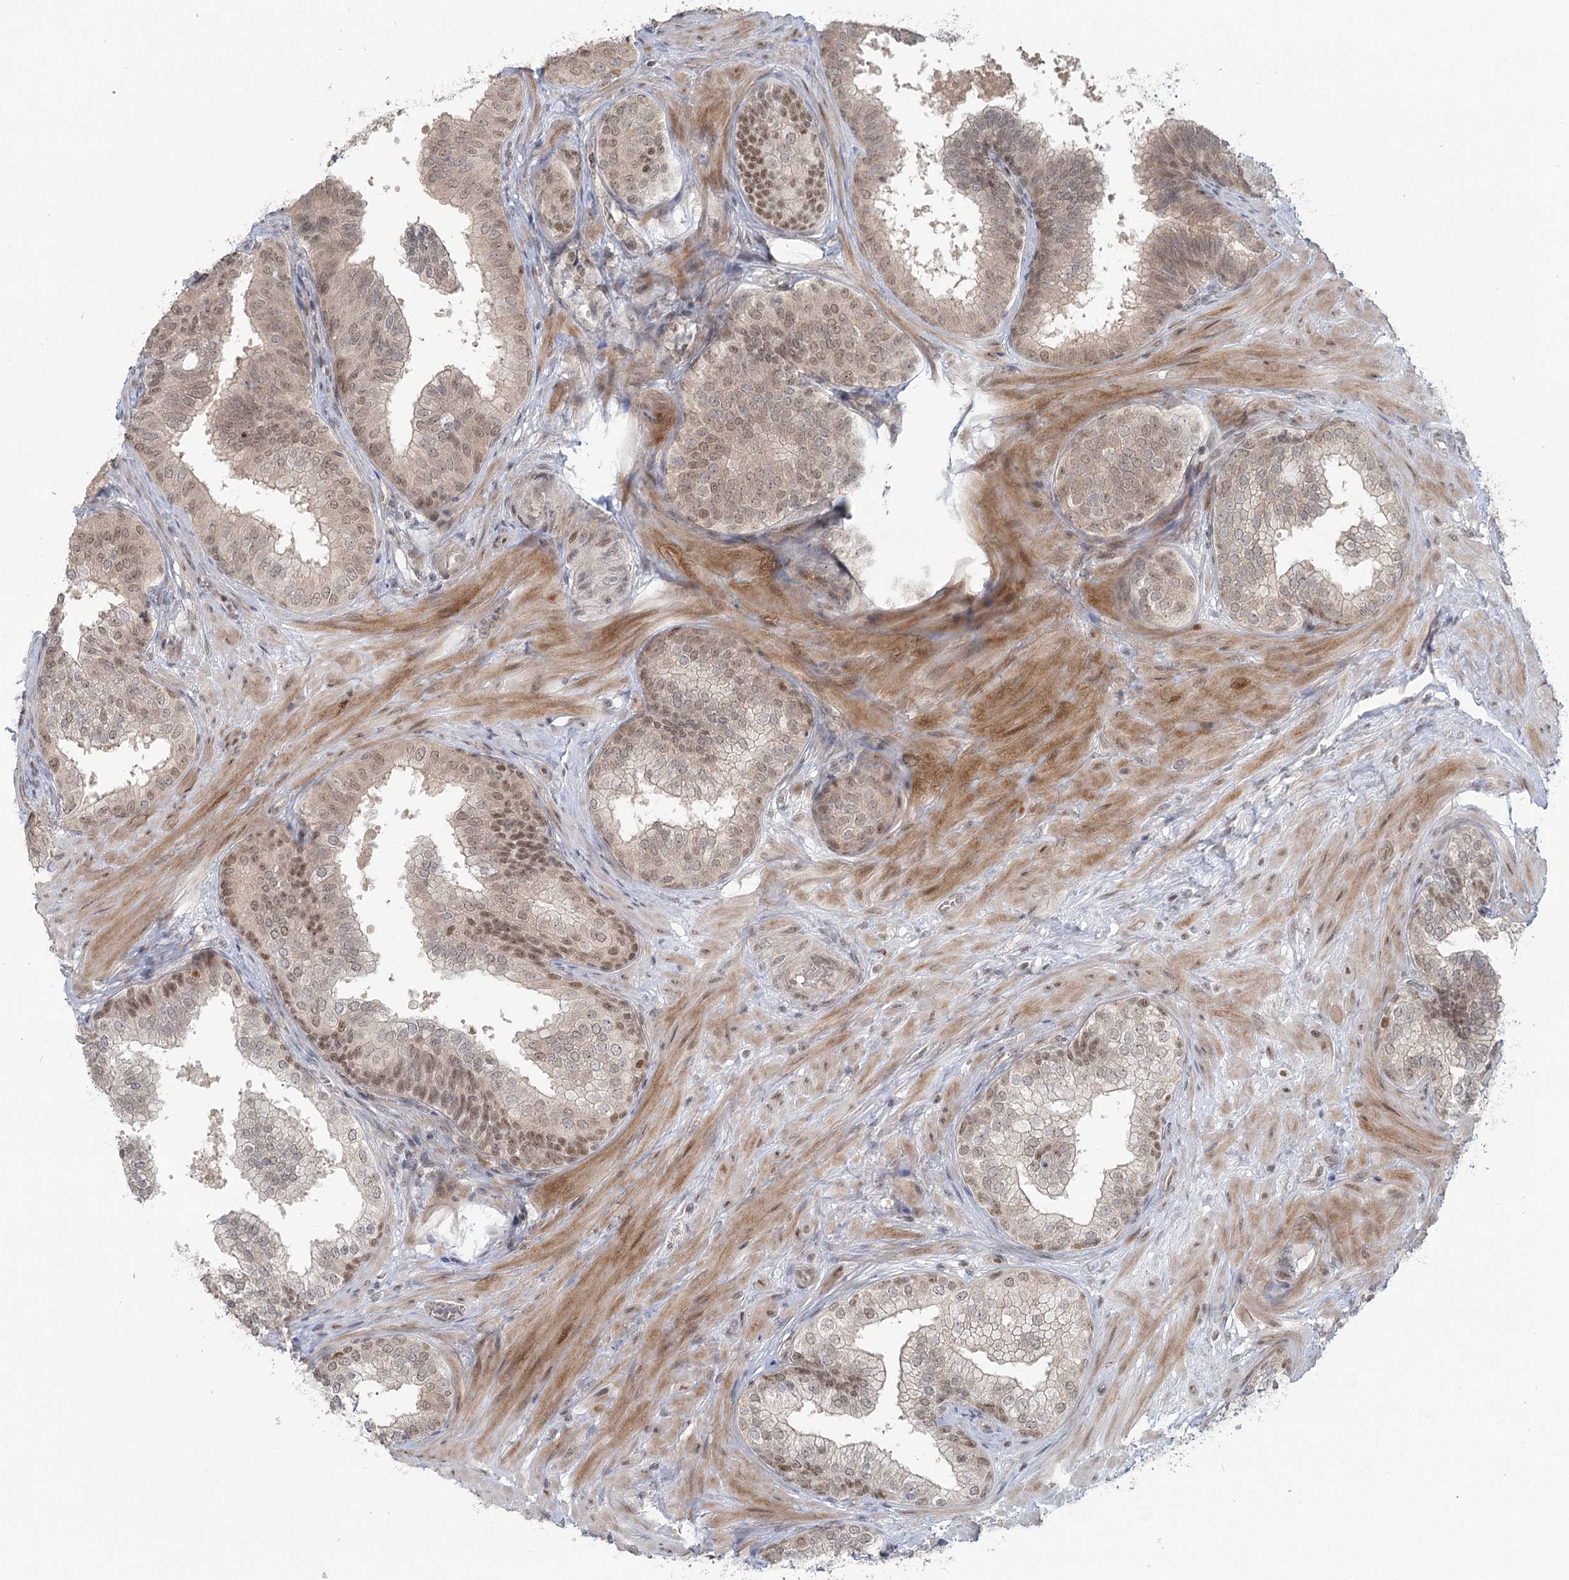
{"staining": {"intensity": "moderate", "quantity": "25%-75%", "location": "nuclear"}, "tissue": "prostate", "cell_type": "Glandular cells", "image_type": "normal", "snomed": [{"axis": "morphology", "description": "Normal tissue, NOS"}, {"axis": "topography", "description": "Prostate"}], "caption": "Moderate nuclear protein staining is appreciated in about 25%-75% of glandular cells in prostate. The staining was performed using DAB (3,3'-diaminobenzidine), with brown indicating positive protein expression. Nuclei are stained blue with hematoxylin.", "gene": "R3HCC1L", "patient": {"sex": "male", "age": 60}}